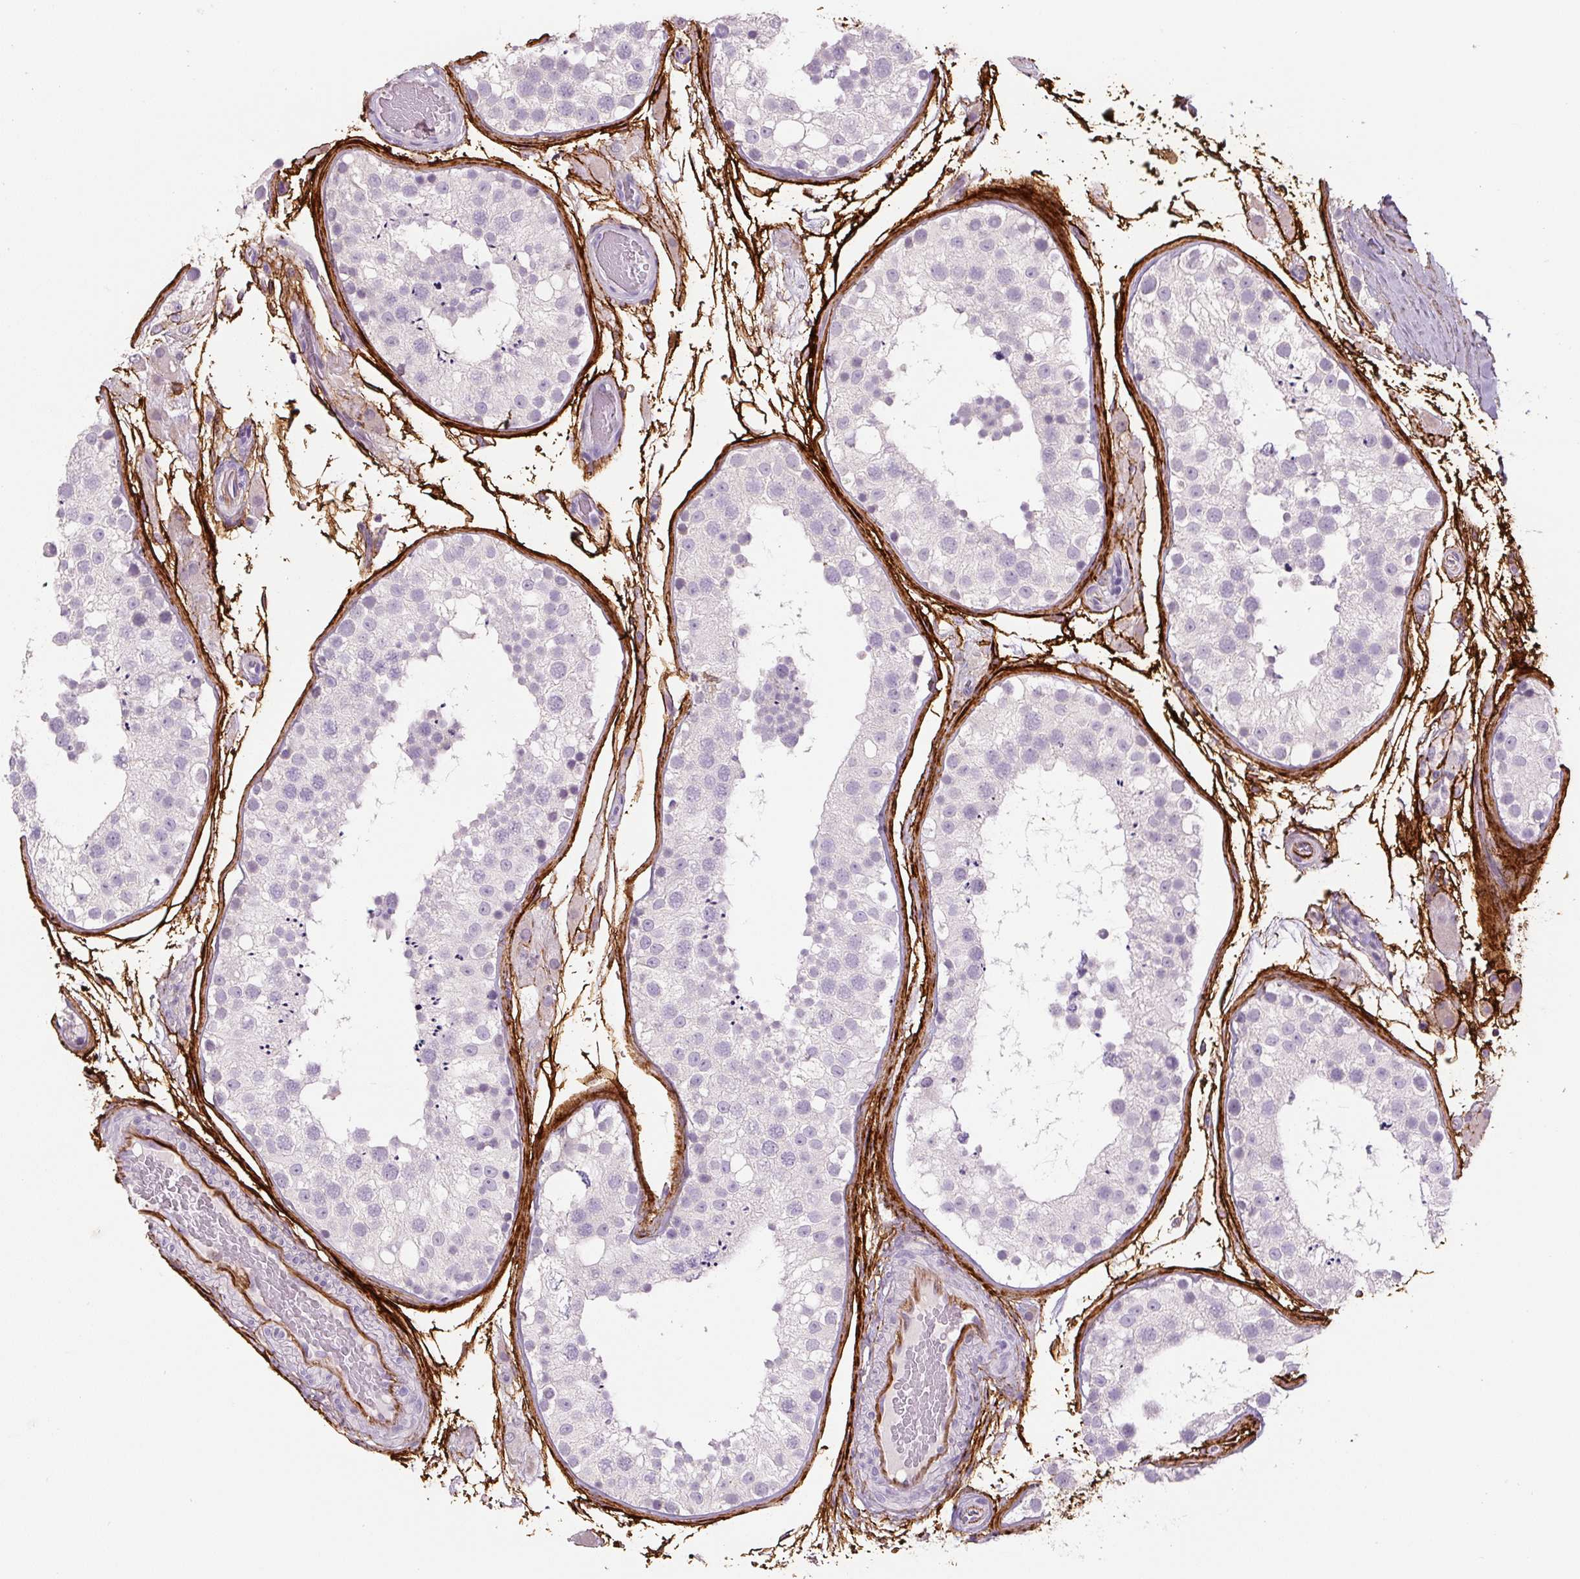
{"staining": {"intensity": "negative", "quantity": "none", "location": "none"}, "tissue": "testis", "cell_type": "Cells in seminiferous ducts", "image_type": "normal", "snomed": [{"axis": "morphology", "description": "Normal tissue, NOS"}, {"axis": "topography", "description": "Testis"}], "caption": "This is an immunohistochemistry photomicrograph of benign testis. There is no staining in cells in seminiferous ducts.", "gene": "FBN1", "patient": {"sex": "male", "age": 26}}